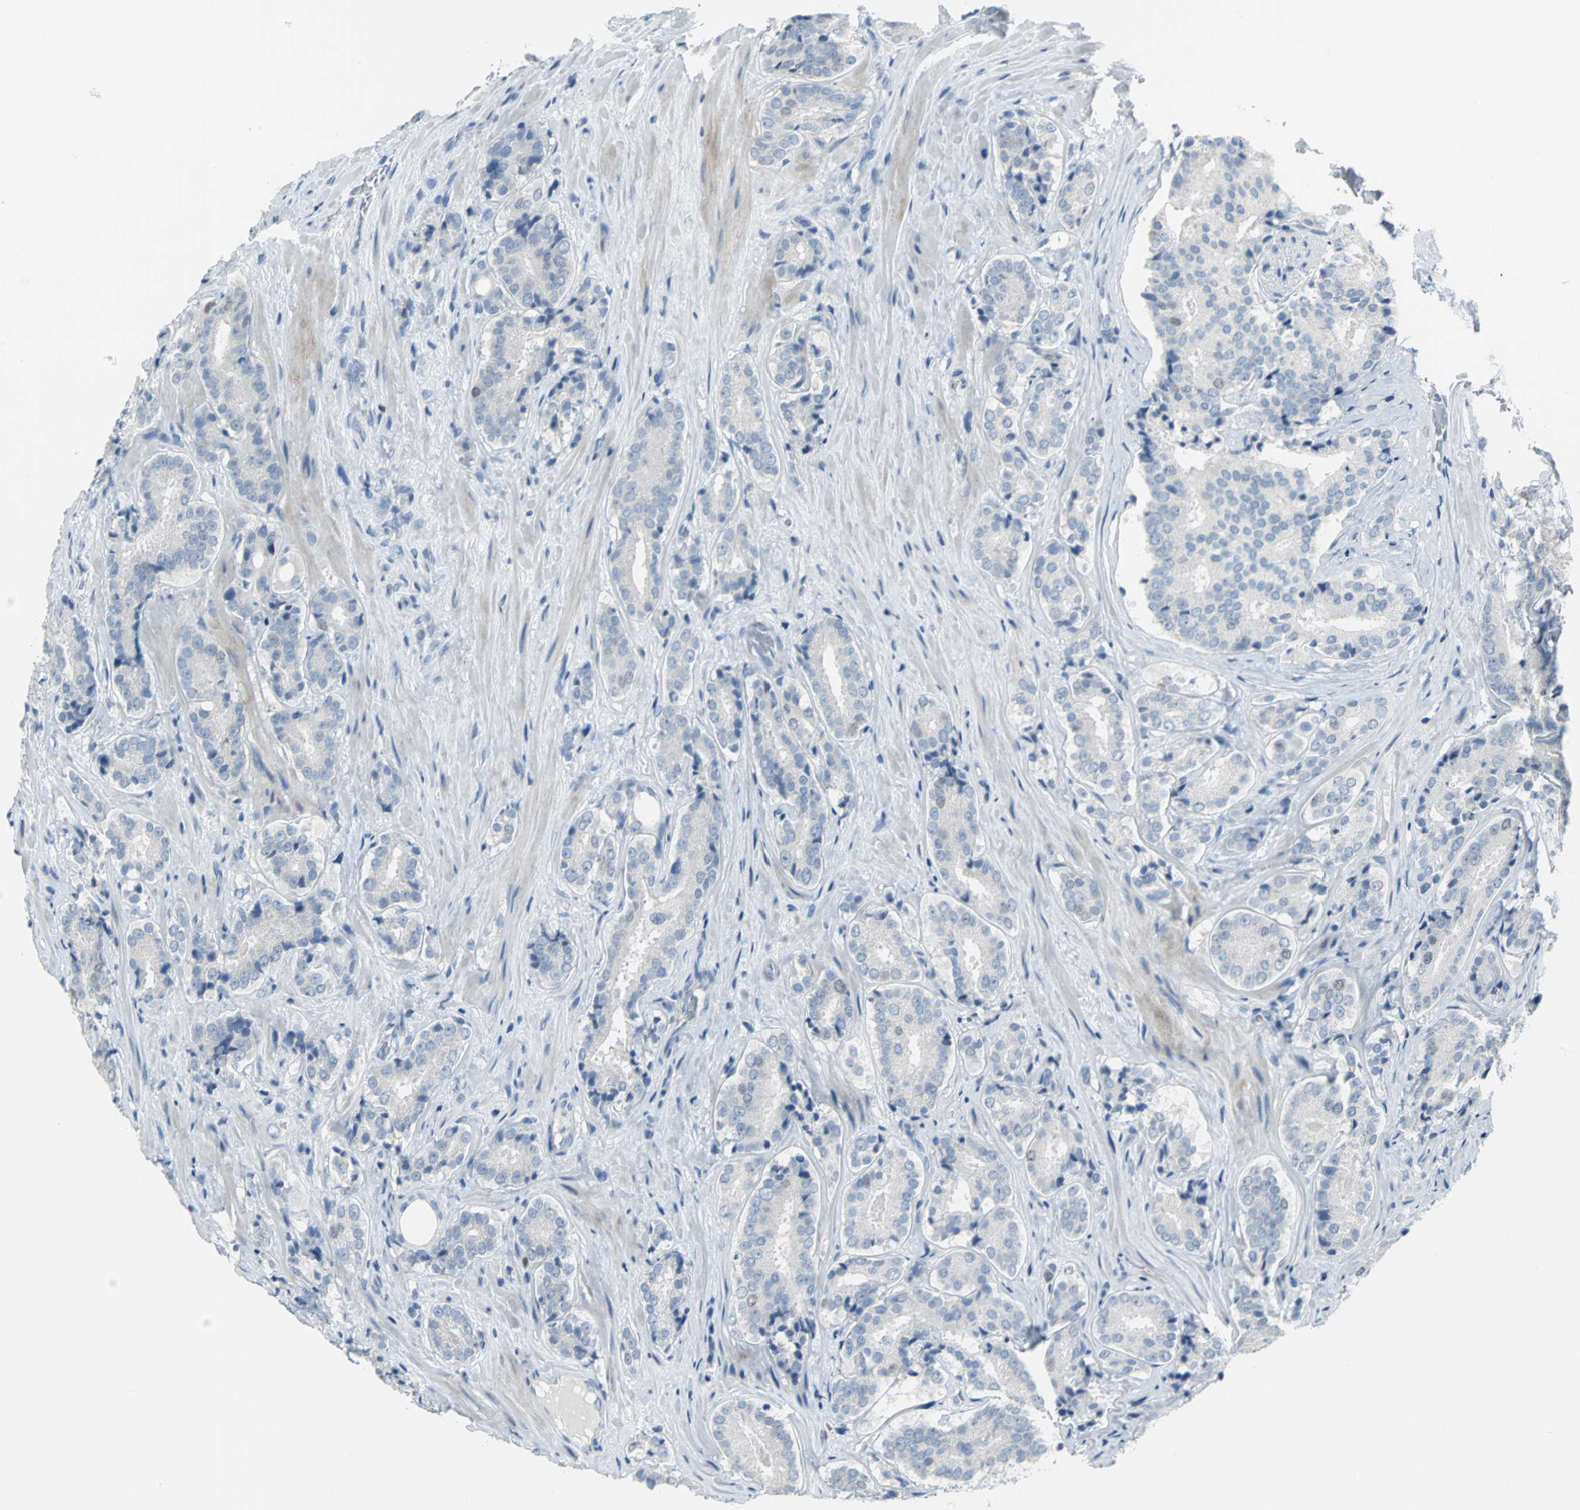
{"staining": {"intensity": "negative", "quantity": "none", "location": "none"}, "tissue": "prostate cancer", "cell_type": "Tumor cells", "image_type": "cancer", "snomed": [{"axis": "morphology", "description": "Adenocarcinoma, High grade"}, {"axis": "topography", "description": "Prostate"}], "caption": "High magnification brightfield microscopy of prostate cancer (adenocarcinoma (high-grade)) stained with DAB (brown) and counterstained with hematoxylin (blue): tumor cells show no significant positivity.", "gene": "MCM3", "patient": {"sex": "male", "age": 70}}